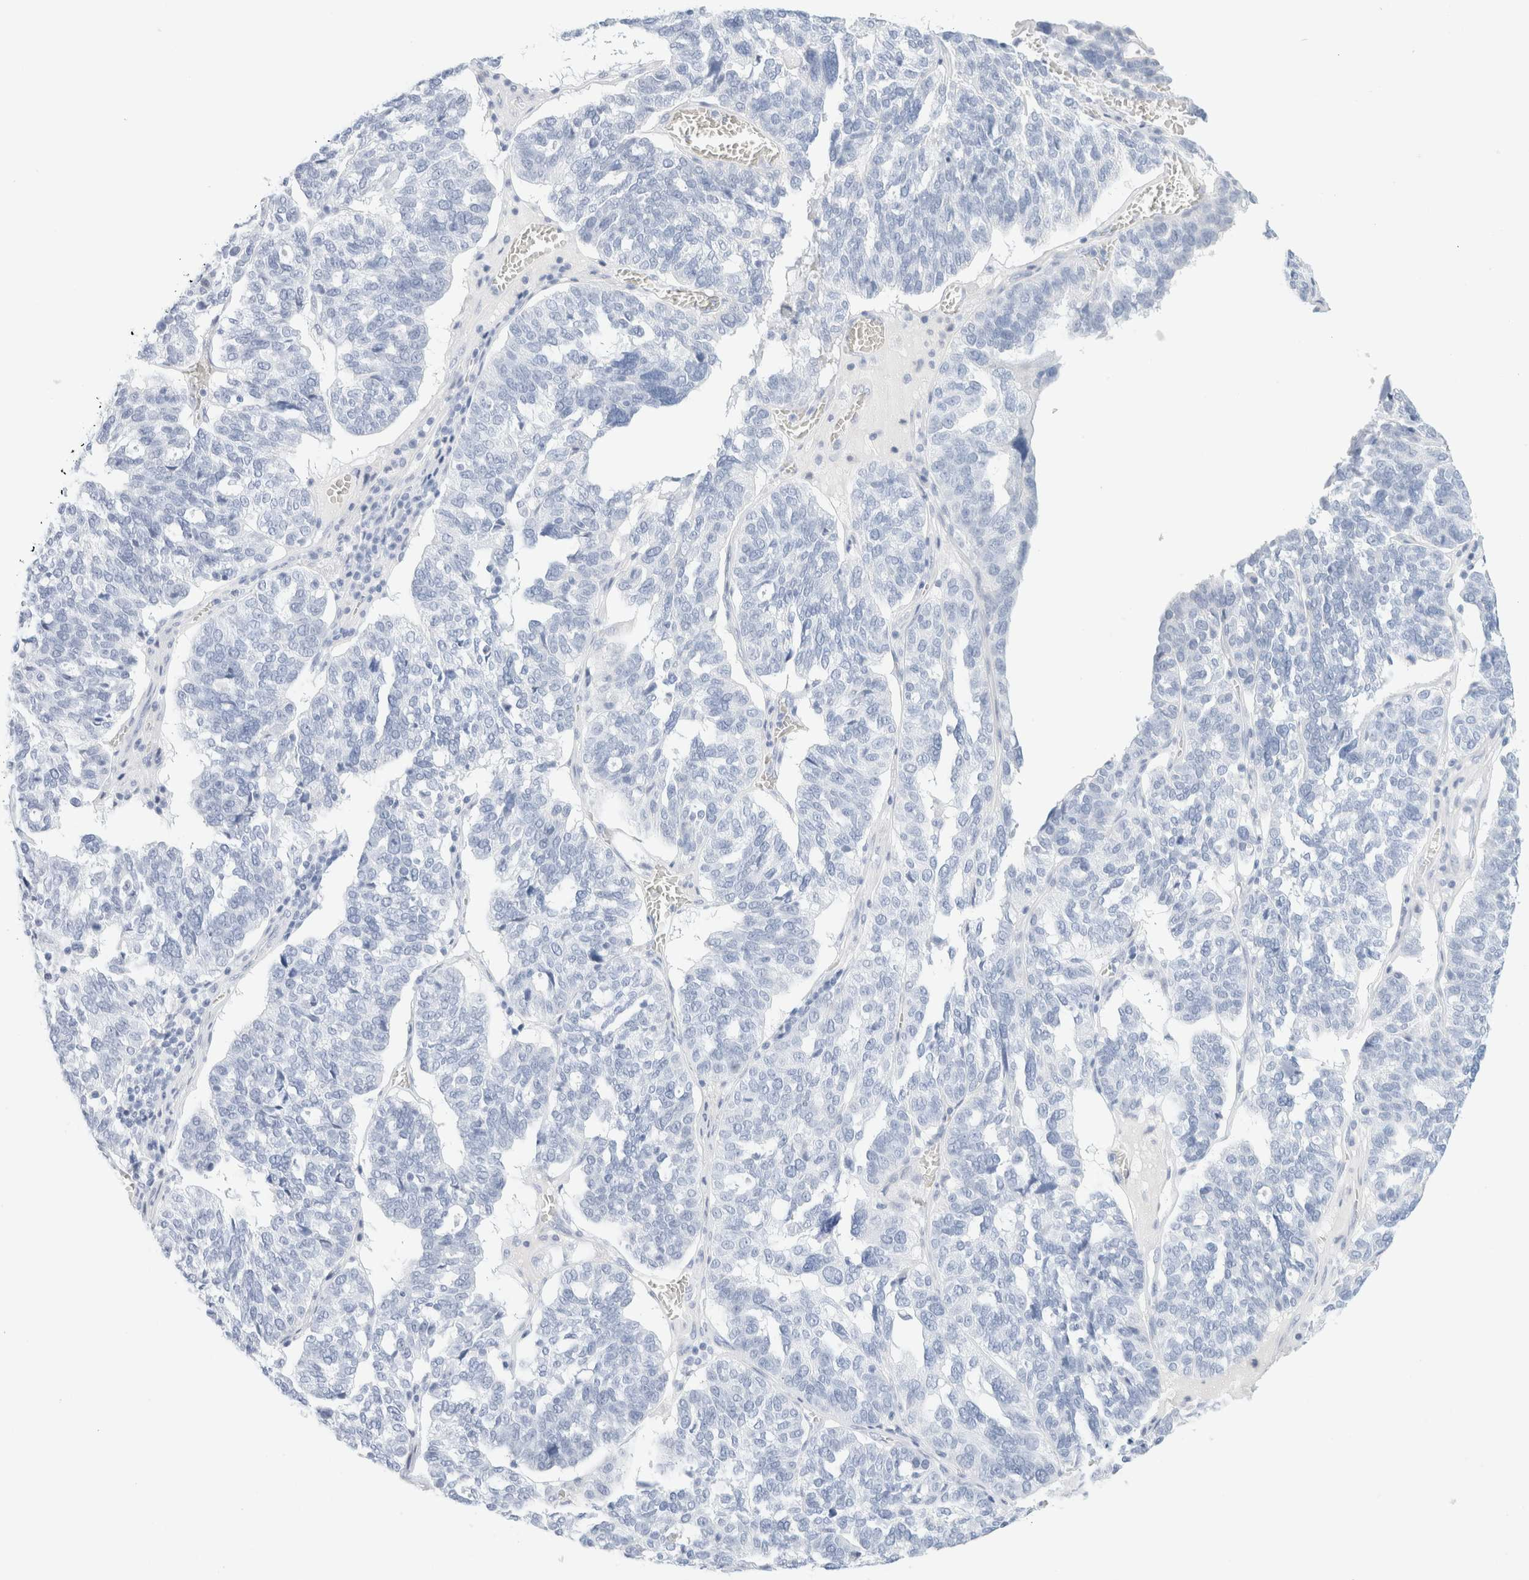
{"staining": {"intensity": "negative", "quantity": "none", "location": "none"}, "tissue": "ovarian cancer", "cell_type": "Tumor cells", "image_type": "cancer", "snomed": [{"axis": "morphology", "description": "Cystadenocarcinoma, serous, NOS"}, {"axis": "topography", "description": "Ovary"}], "caption": "Tumor cells show no significant protein staining in serous cystadenocarcinoma (ovarian).", "gene": "DPYS", "patient": {"sex": "female", "age": 59}}